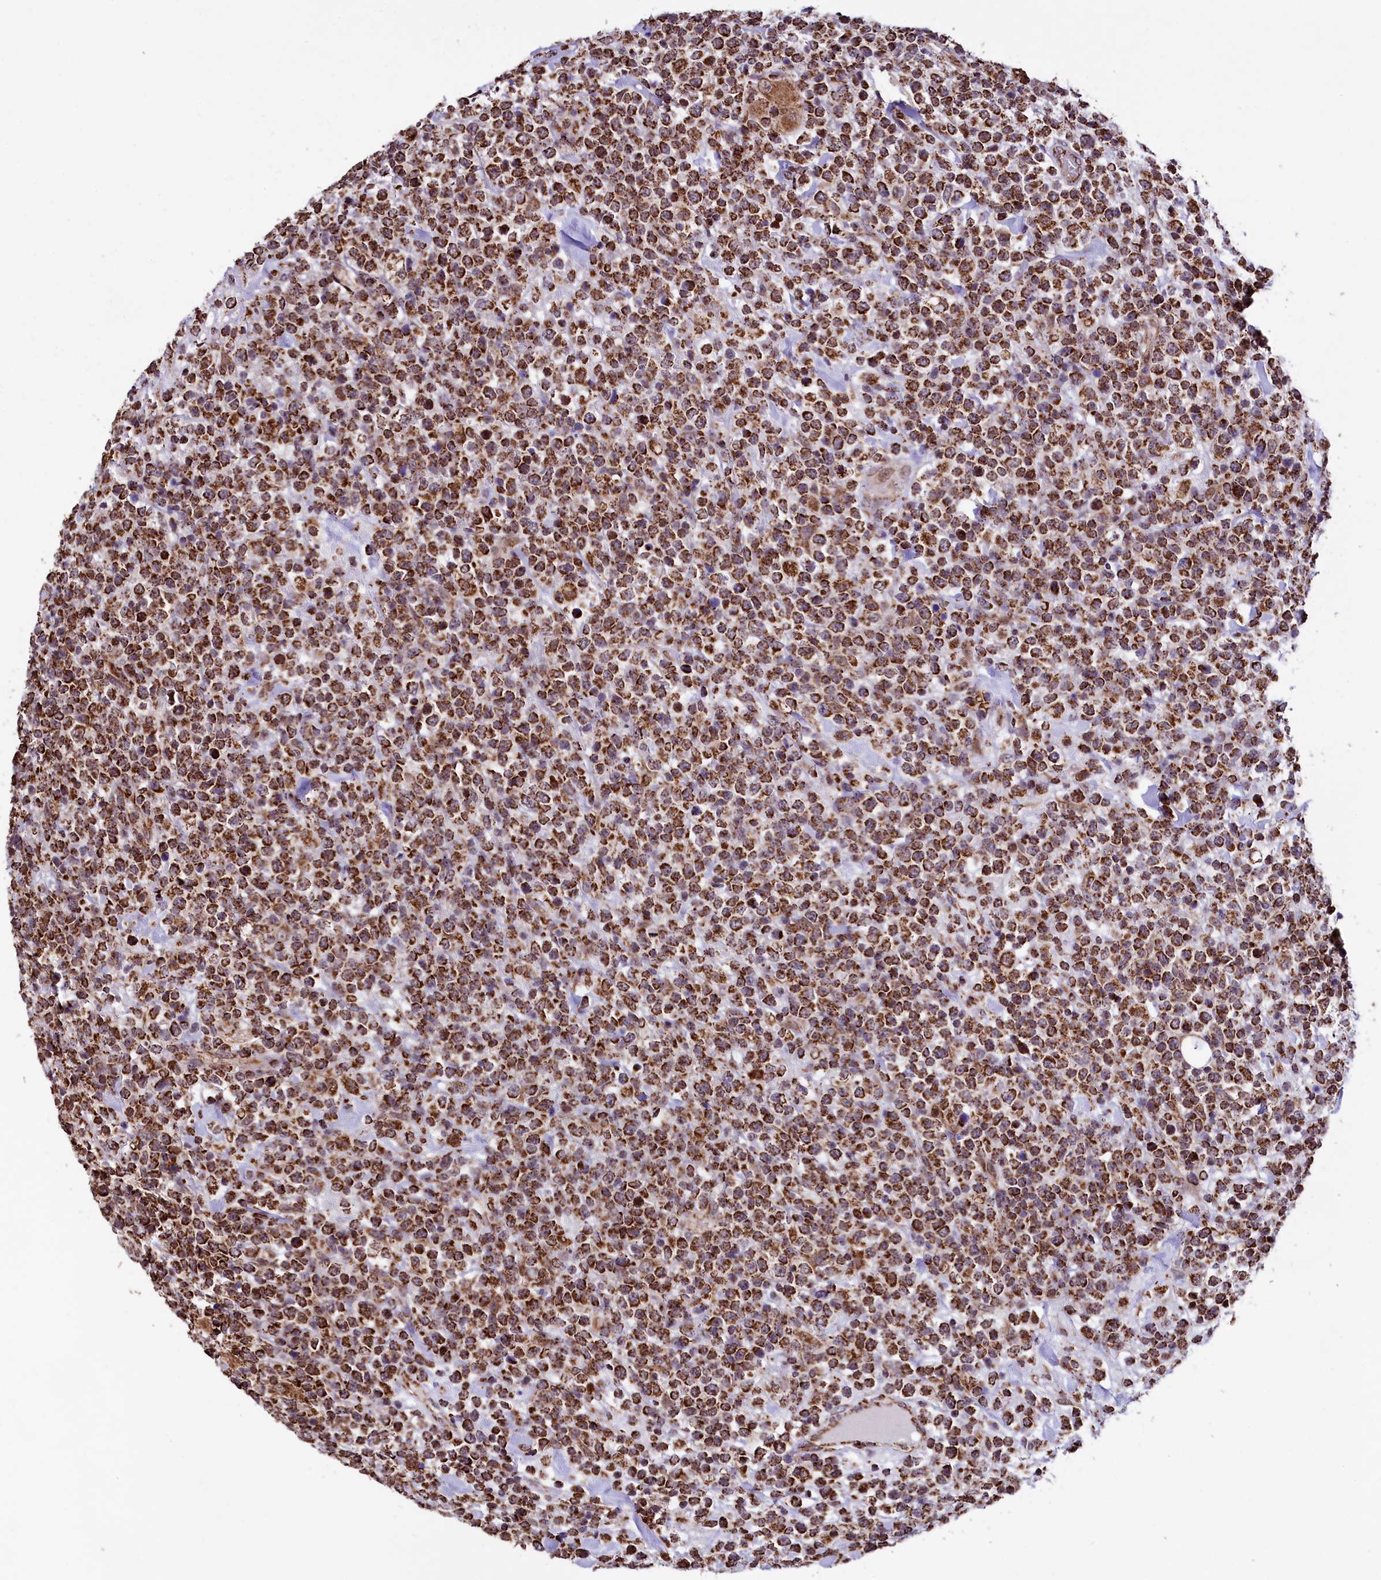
{"staining": {"intensity": "moderate", "quantity": ">75%", "location": "cytoplasmic/membranous"}, "tissue": "lymphoma", "cell_type": "Tumor cells", "image_type": "cancer", "snomed": [{"axis": "morphology", "description": "Malignant lymphoma, non-Hodgkin's type, High grade"}, {"axis": "topography", "description": "Colon"}], "caption": "The image demonstrates immunohistochemical staining of high-grade malignant lymphoma, non-Hodgkin's type. There is moderate cytoplasmic/membranous staining is identified in approximately >75% of tumor cells.", "gene": "KLC2", "patient": {"sex": "female", "age": 53}}